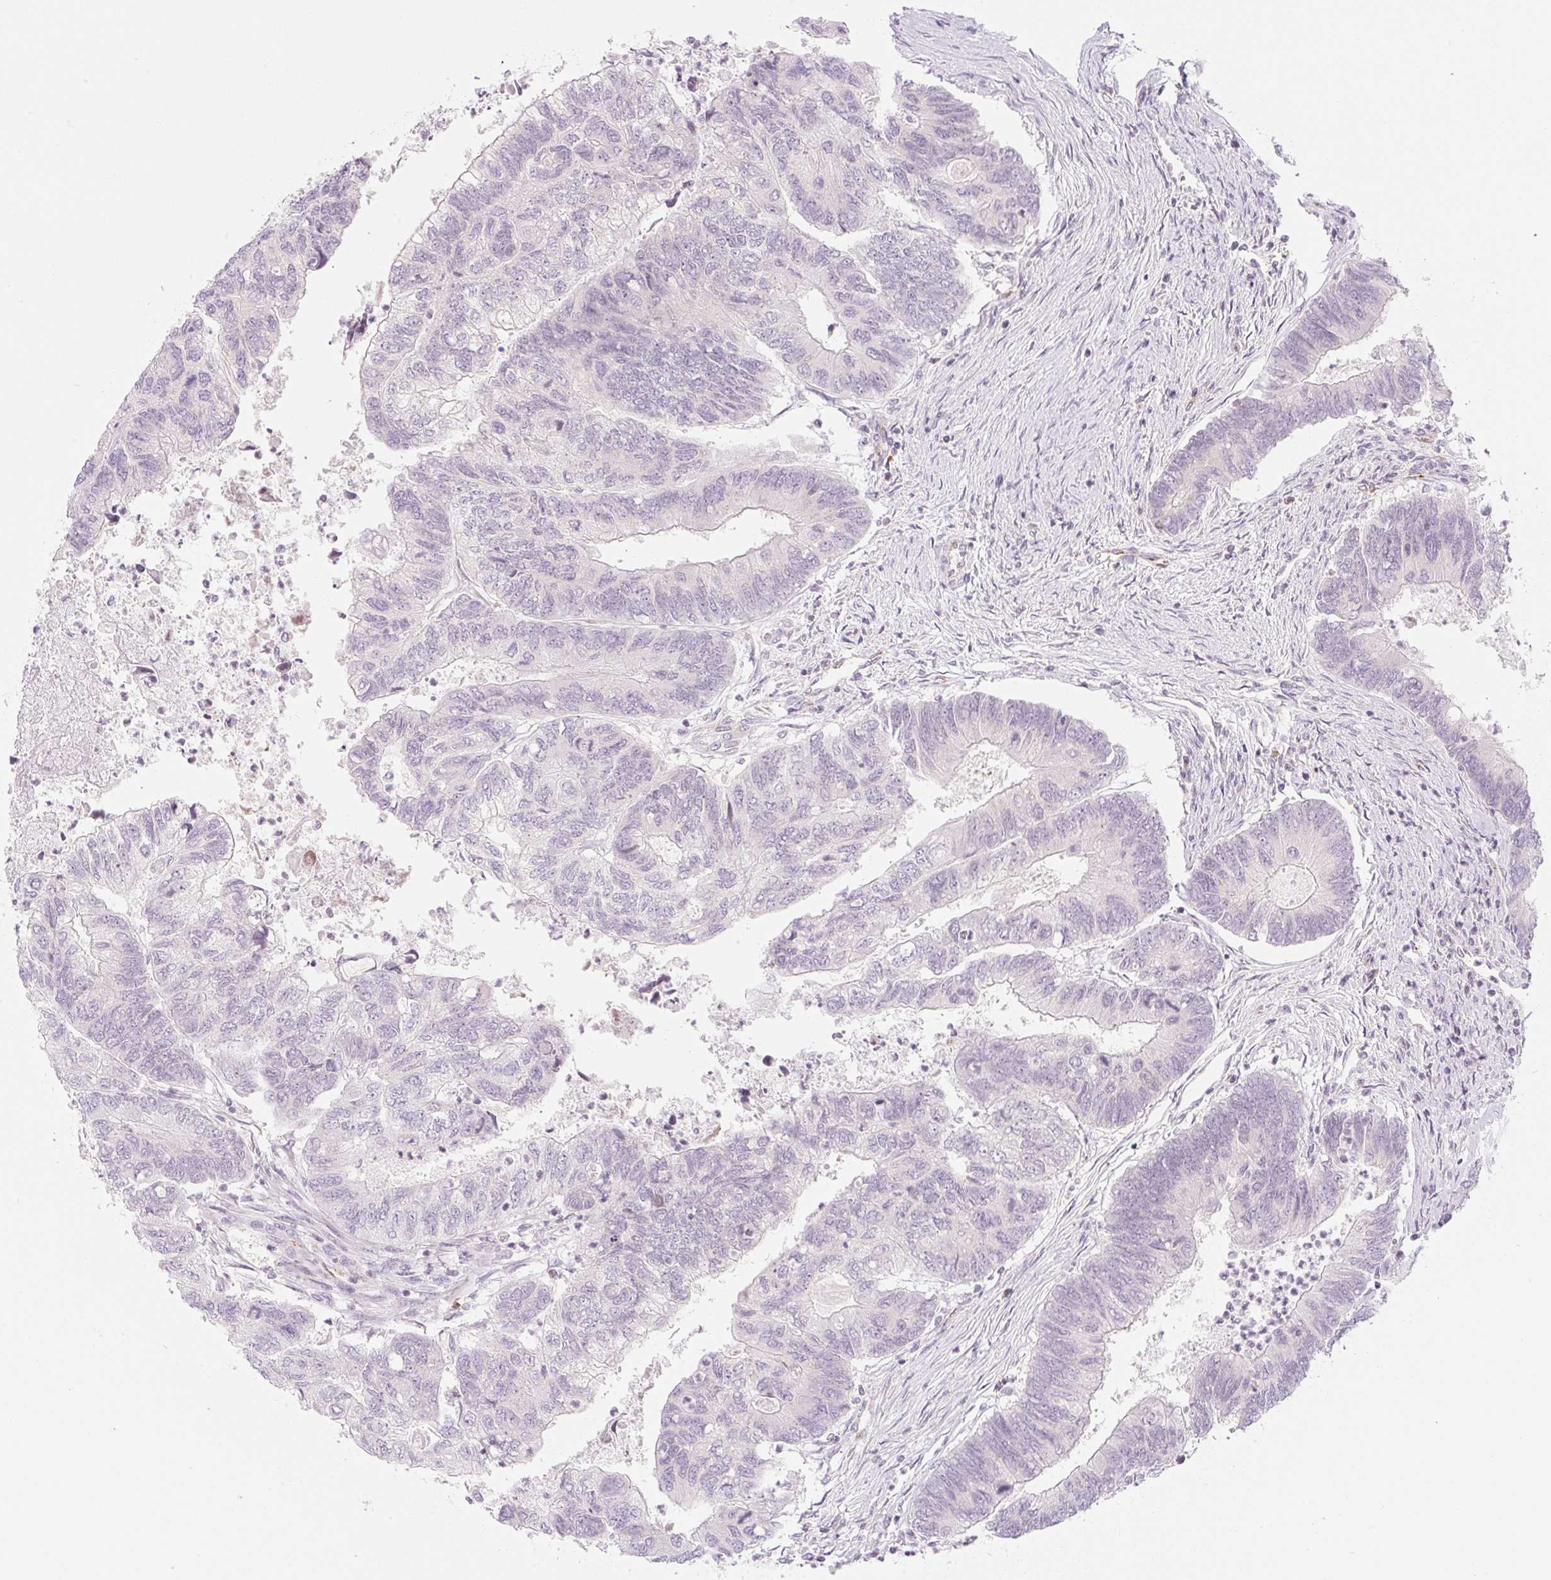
{"staining": {"intensity": "negative", "quantity": "none", "location": "none"}, "tissue": "colorectal cancer", "cell_type": "Tumor cells", "image_type": "cancer", "snomed": [{"axis": "morphology", "description": "Adenocarcinoma, NOS"}, {"axis": "topography", "description": "Colon"}], "caption": "Immunohistochemical staining of human colorectal adenocarcinoma shows no significant positivity in tumor cells. (DAB immunohistochemistry, high magnification).", "gene": "CASKIN1", "patient": {"sex": "female", "age": 67}}